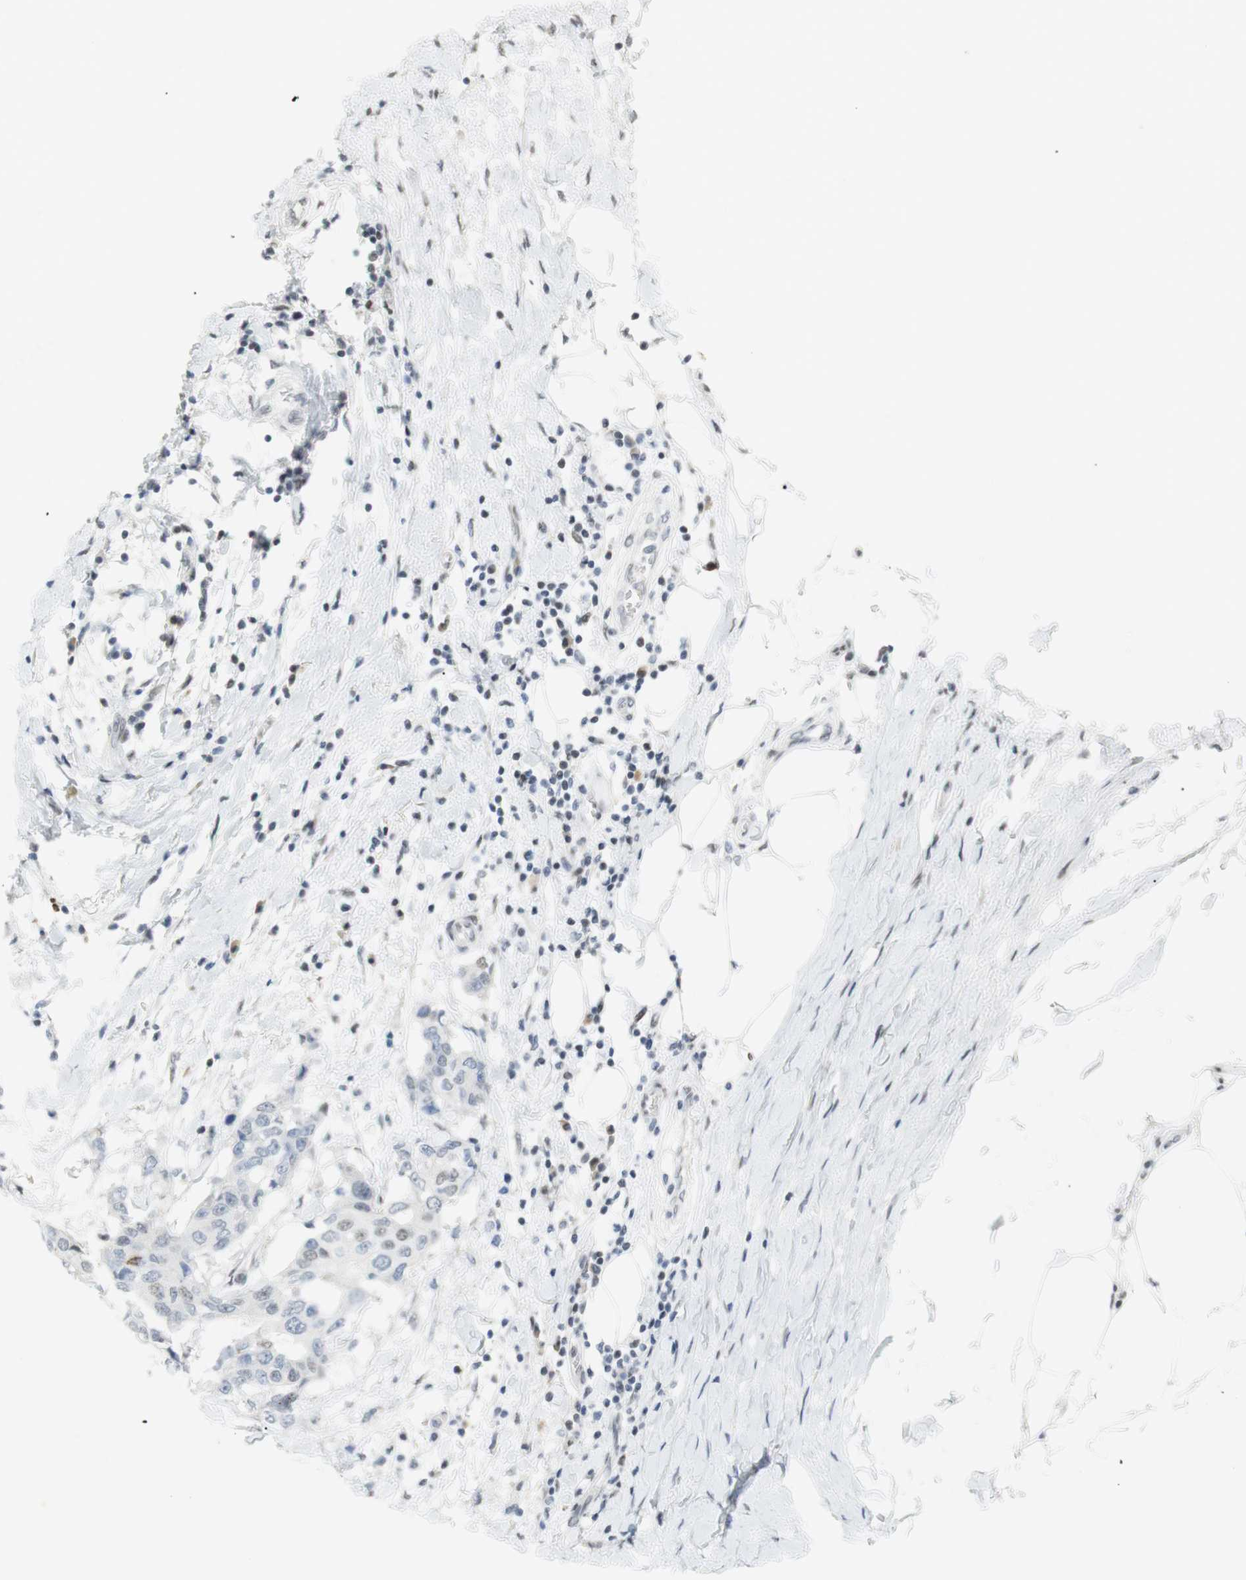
{"staining": {"intensity": "weak", "quantity": "<25%", "location": "nuclear"}, "tissue": "breast cancer", "cell_type": "Tumor cells", "image_type": "cancer", "snomed": [{"axis": "morphology", "description": "Duct carcinoma"}, {"axis": "topography", "description": "Breast"}], "caption": "The photomicrograph shows no staining of tumor cells in breast cancer (infiltrating ductal carcinoma).", "gene": "BMI1", "patient": {"sex": "female", "age": 27}}